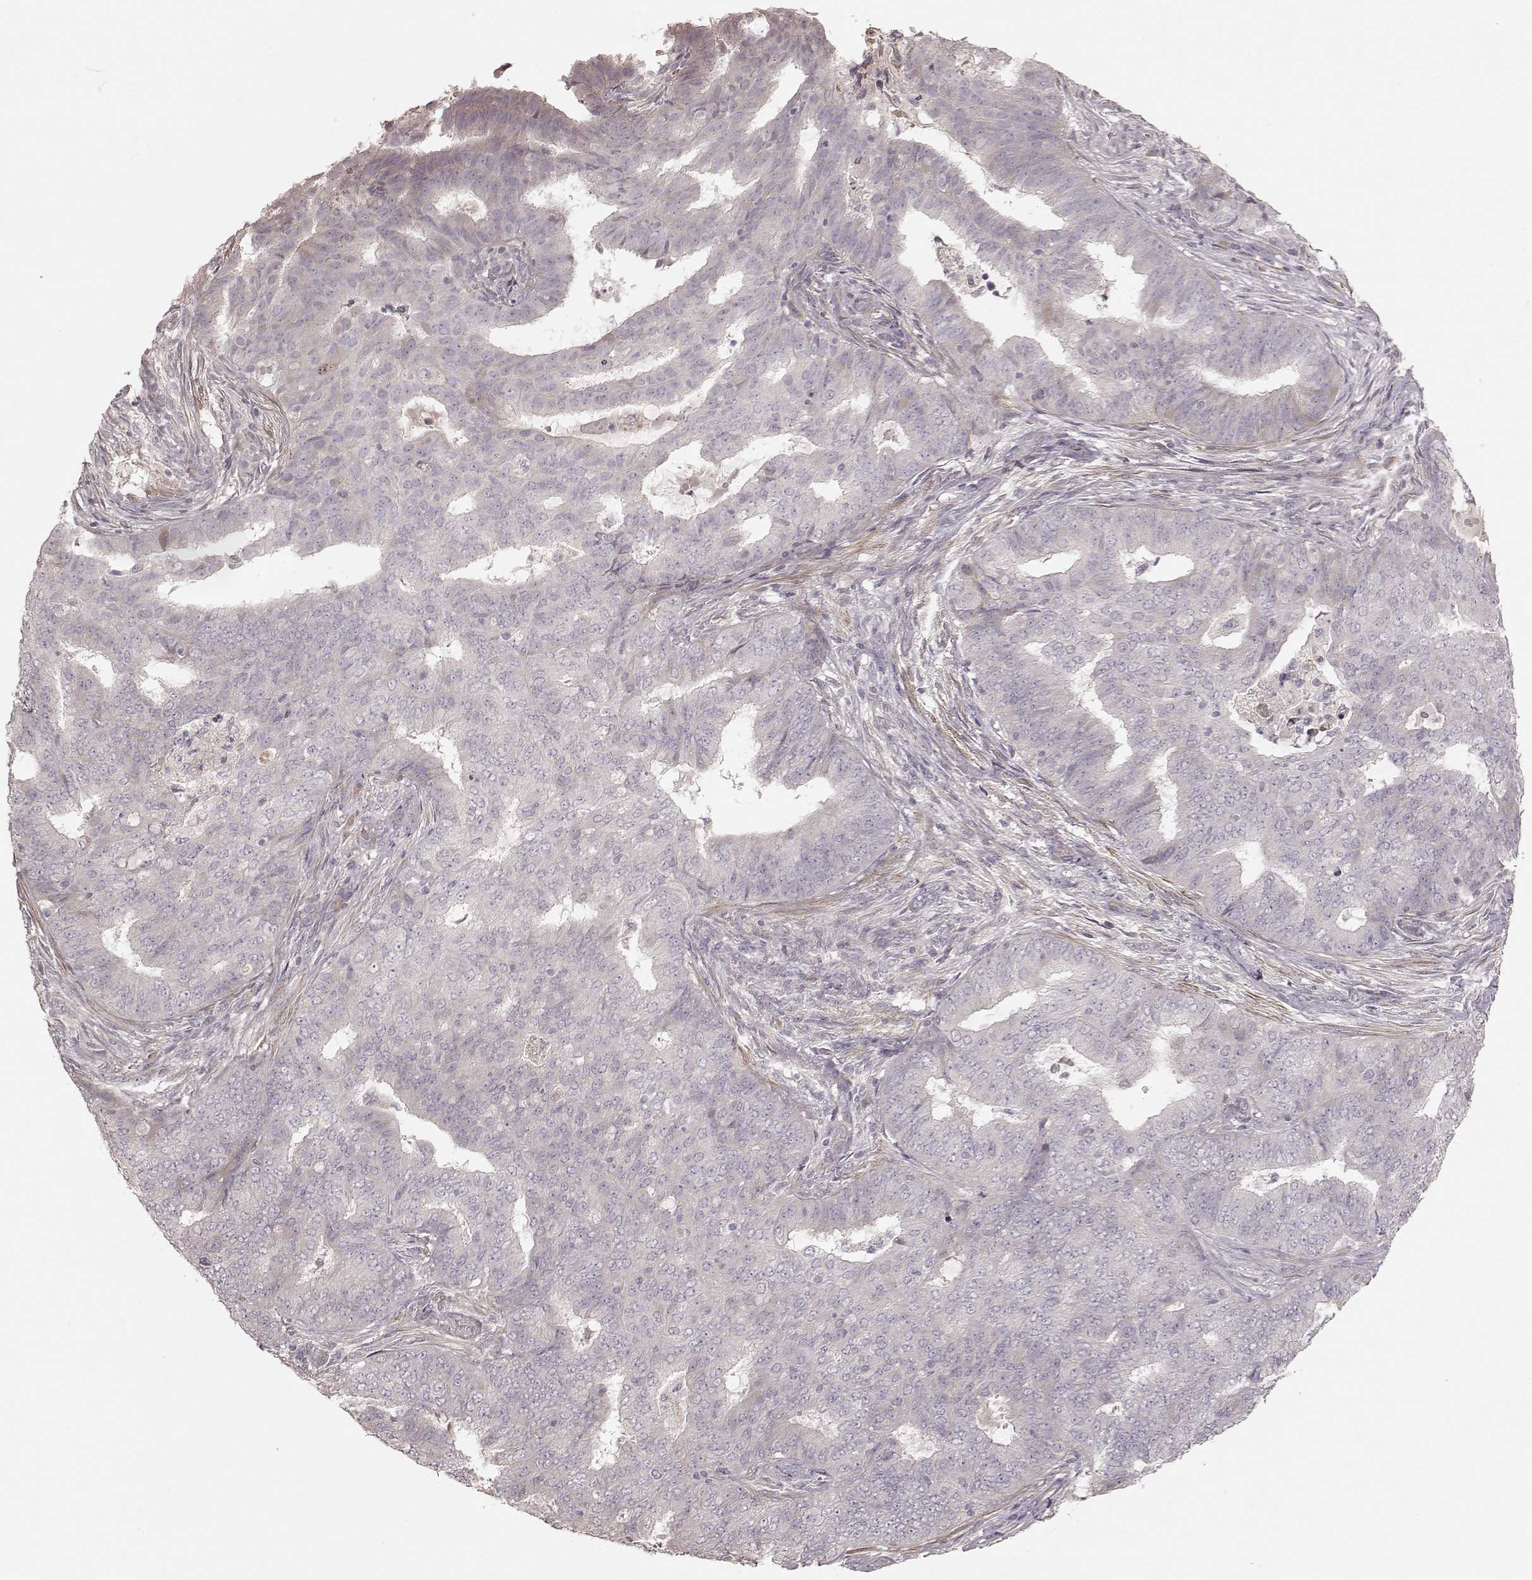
{"staining": {"intensity": "negative", "quantity": "none", "location": "none"}, "tissue": "endometrial cancer", "cell_type": "Tumor cells", "image_type": "cancer", "snomed": [{"axis": "morphology", "description": "Adenocarcinoma, NOS"}, {"axis": "topography", "description": "Endometrium"}], "caption": "The photomicrograph demonstrates no significant expression in tumor cells of endometrial cancer (adenocarcinoma). (DAB (3,3'-diaminobenzidine) immunohistochemistry, high magnification).", "gene": "KCNJ9", "patient": {"sex": "female", "age": 62}}